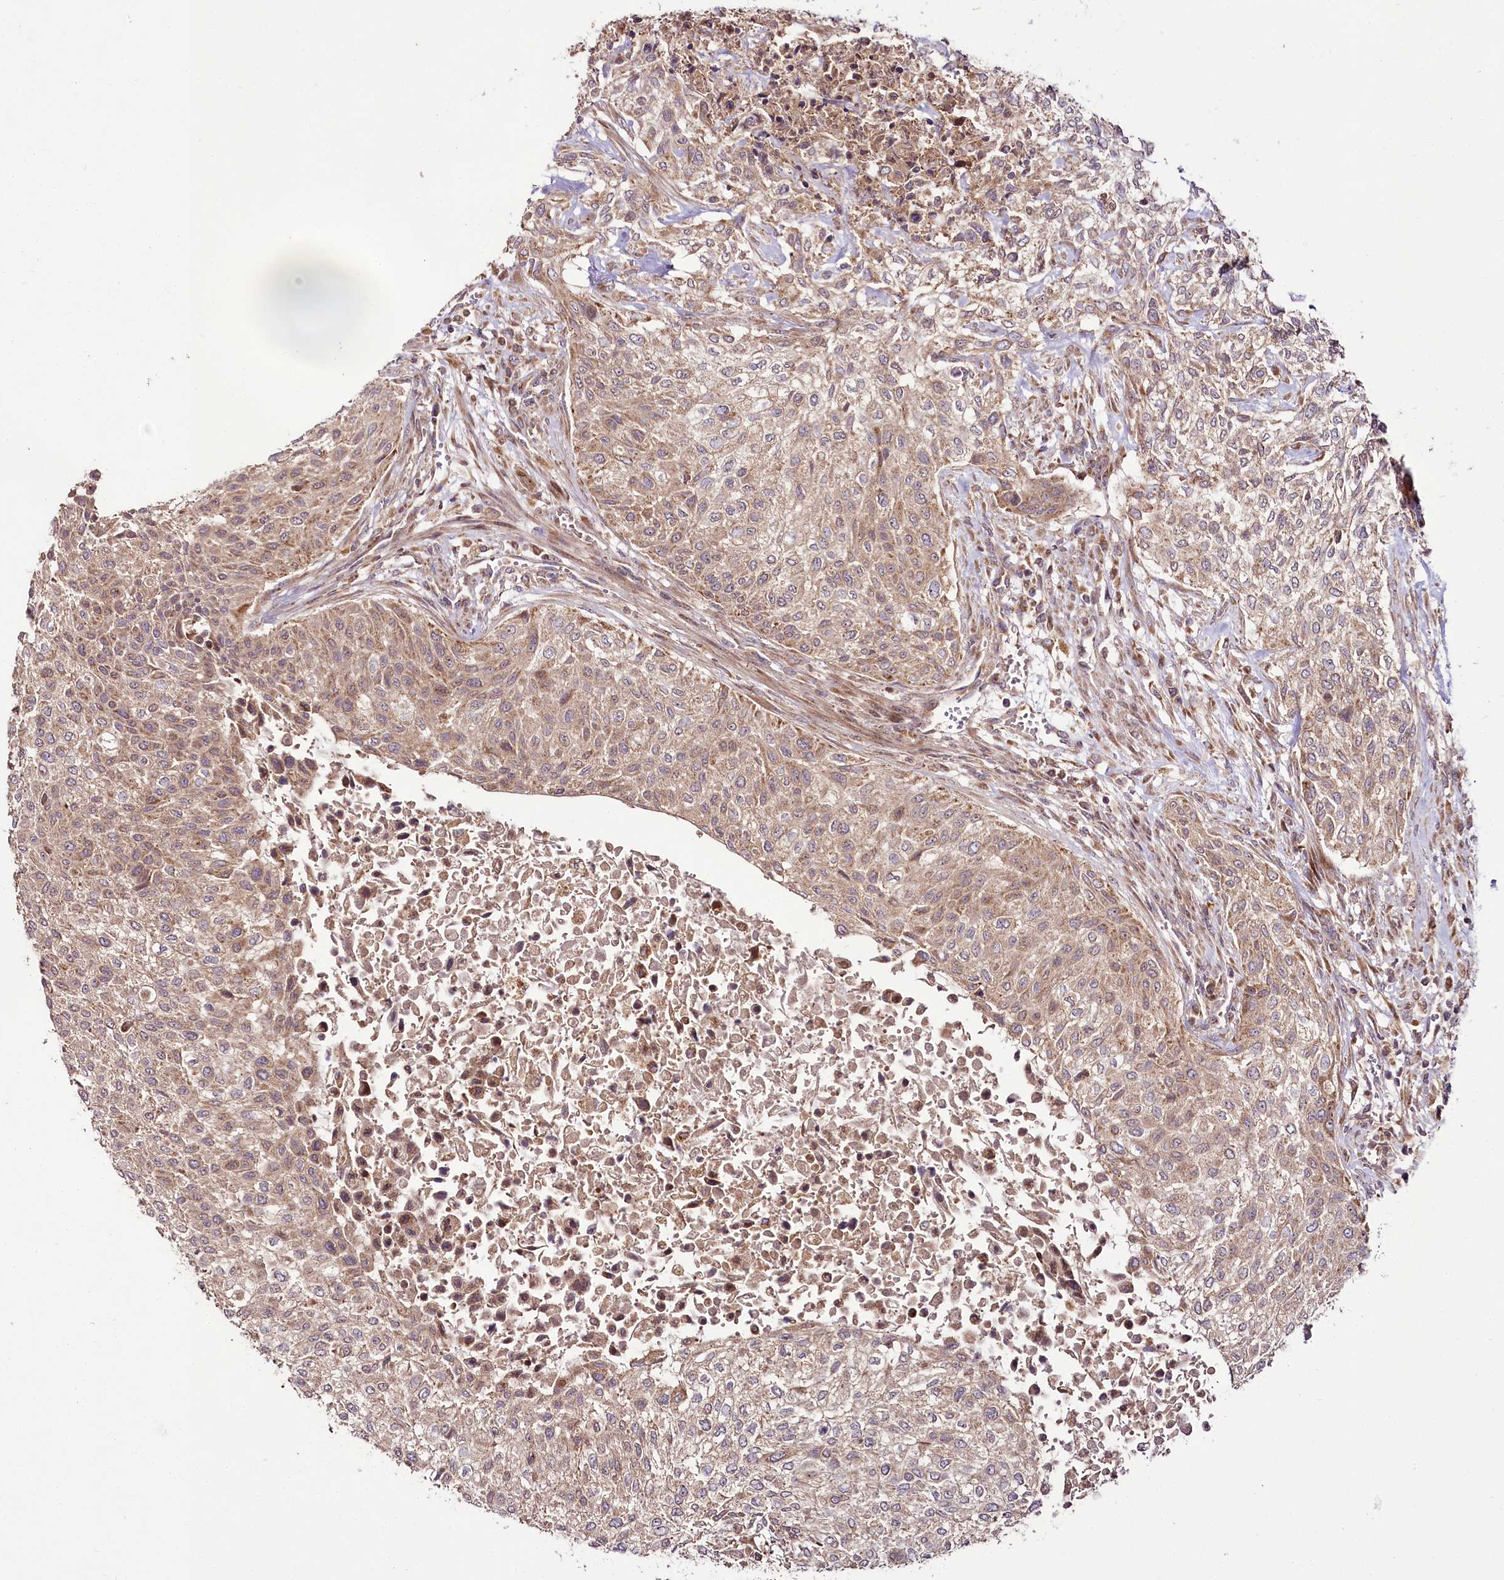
{"staining": {"intensity": "moderate", "quantity": ">75%", "location": "cytoplasmic/membranous"}, "tissue": "urothelial cancer", "cell_type": "Tumor cells", "image_type": "cancer", "snomed": [{"axis": "morphology", "description": "Normal tissue, NOS"}, {"axis": "morphology", "description": "Urothelial carcinoma, NOS"}, {"axis": "topography", "description": "Urinary bladder"}, {"axis": "topography", "description": "Peripheral nerve tissue"}], "caption": "This is an image of immunohistochemistry (IHC) staining of transitional cell carcinoma, which shows moderate staining in the cytoplasmic/membranous of tumor cells.", "gene": "RAB7A", "patient": {"sex": "male", "age": 35}}